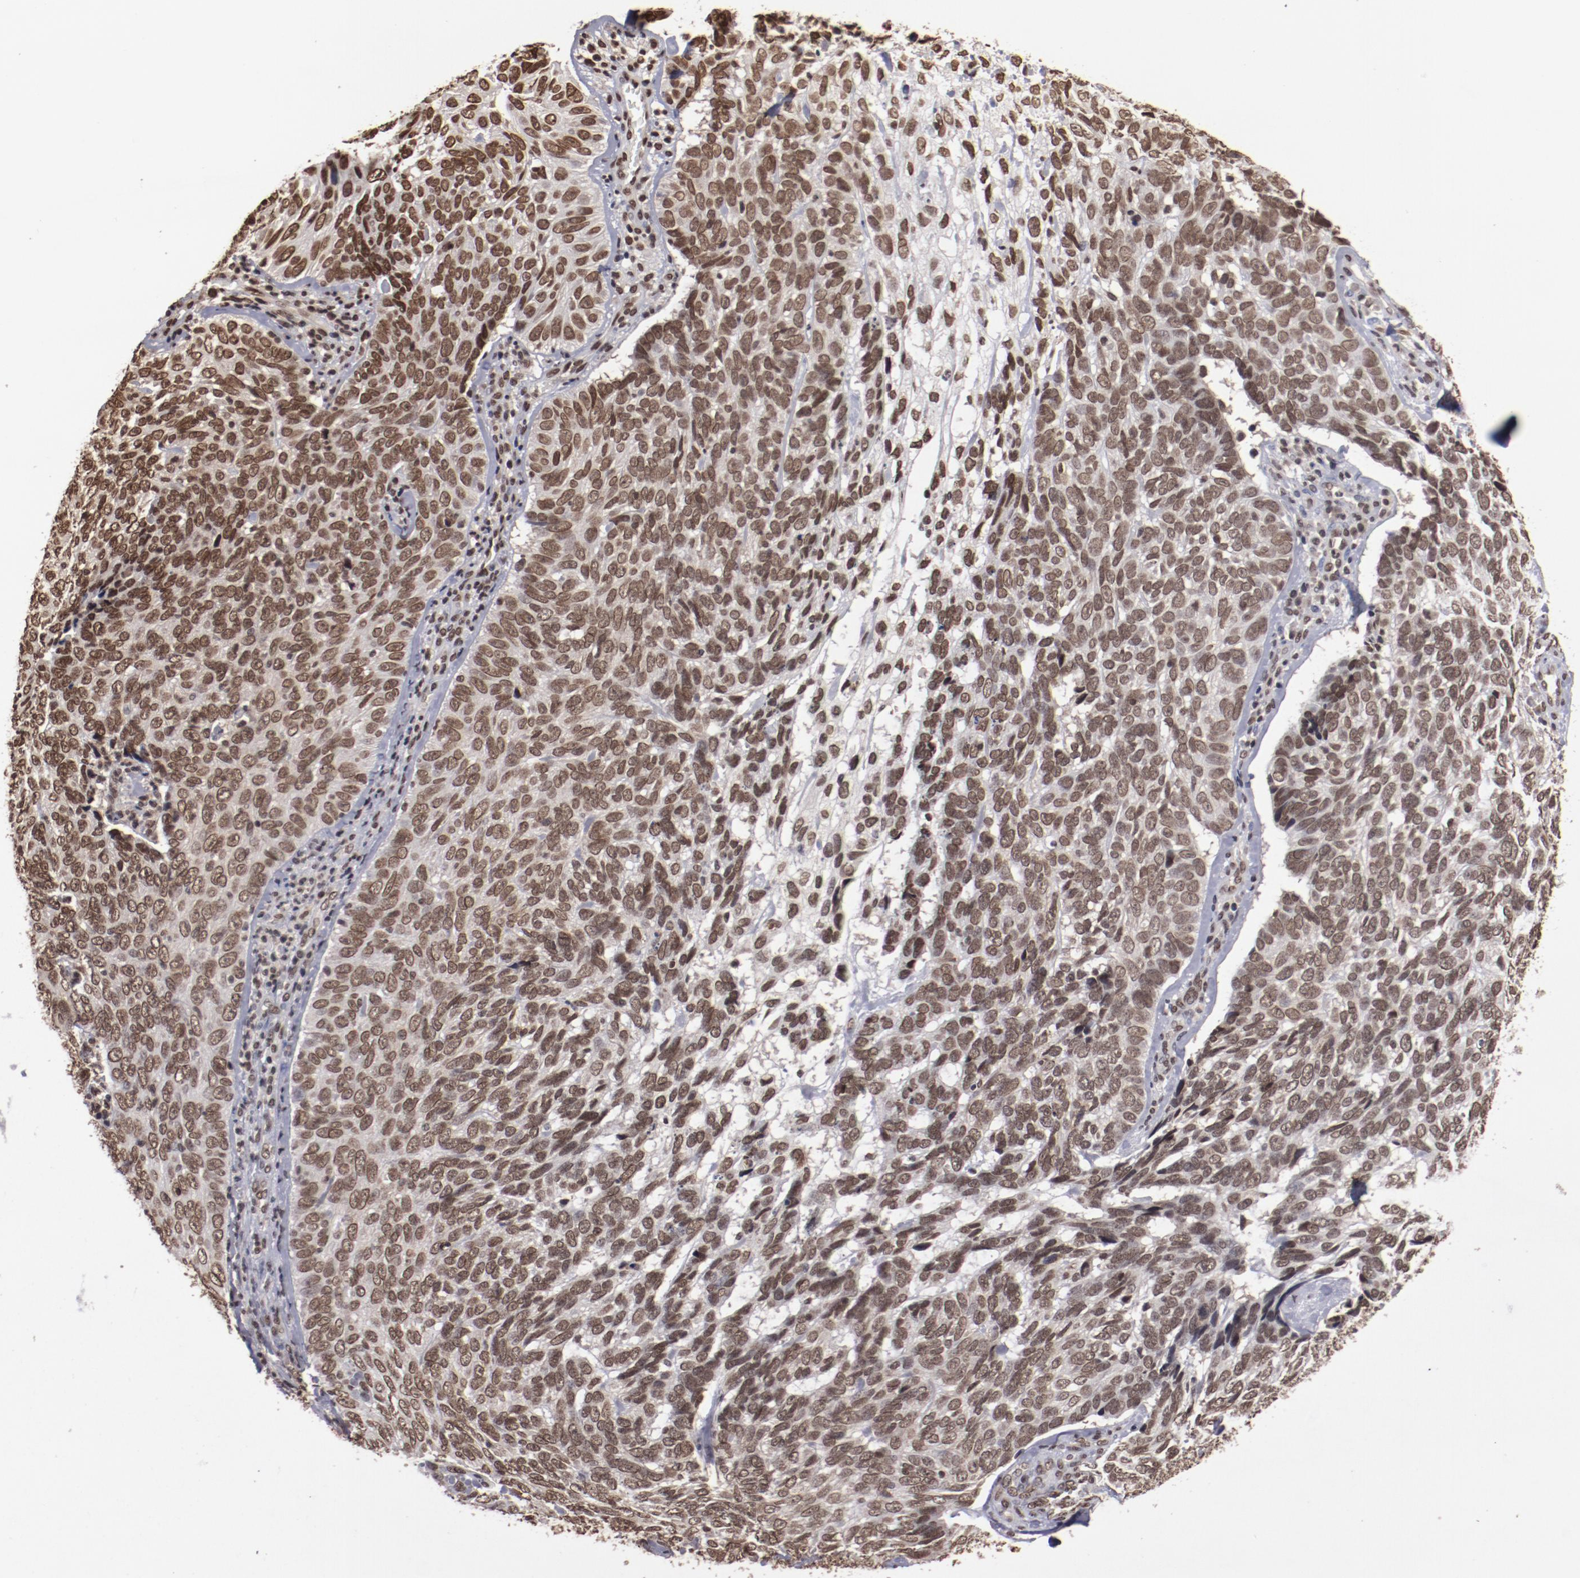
{"staining": {"intensity": "strong", "quantity": ">75%", "location": "nuclear"}, "tissue": "skin cancer", "cell_type": "Tumor cells", "image_type": "cancer", "snomed": [{"axis": "morphology", "description": "Basal cell carcinoma"}, {"axis": "topography", "description": "Skin"}], "caption": "Immunohistochemistry of skin basal cell carcinoma reveals high levels of strong nuclear staining in about >75% of tumor cells.", "gene": "AKT1", "patient": {"sex": "male", "age": 72}}